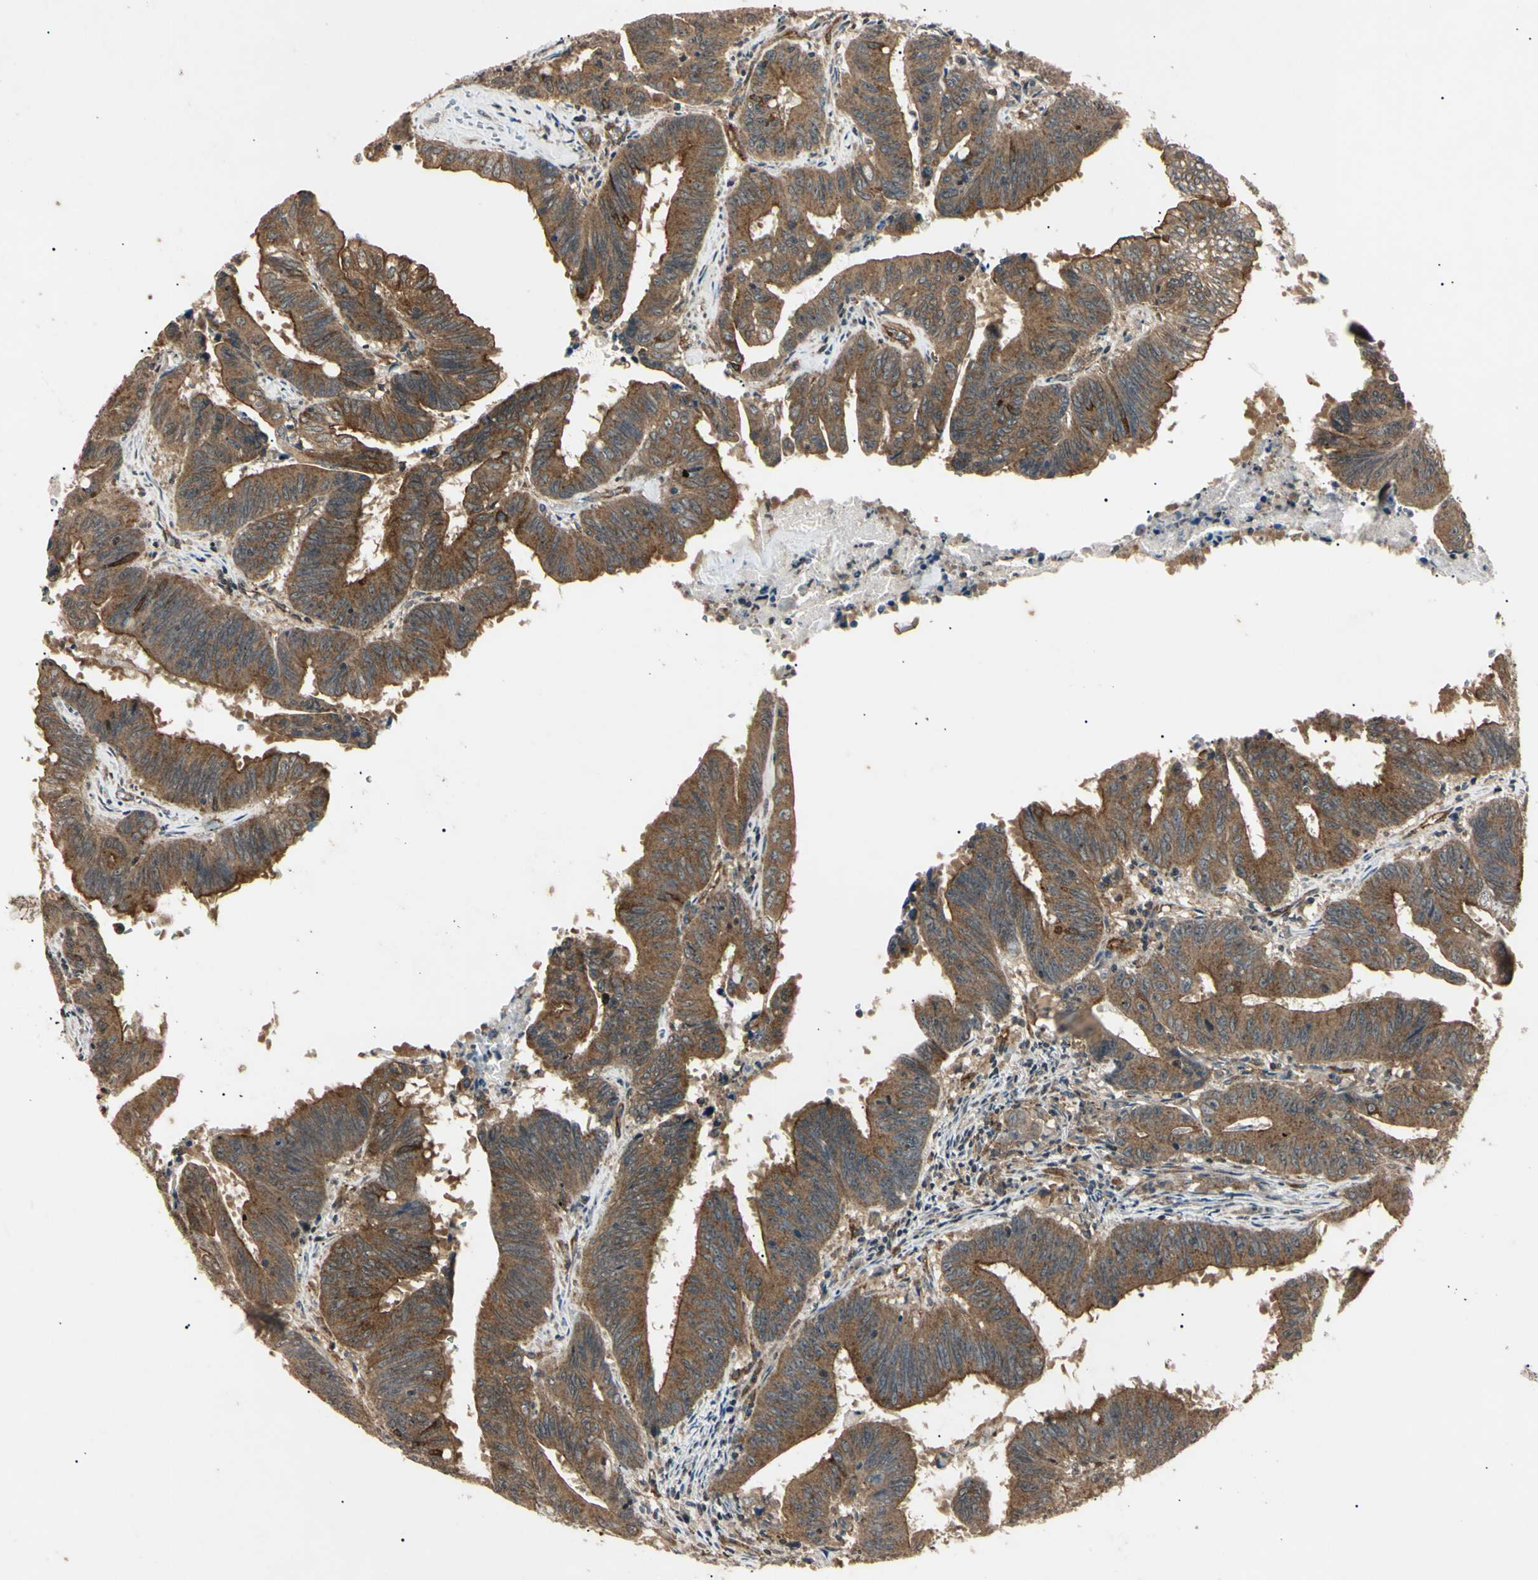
{"staining": {"intensity": "moderate", "quantity": "25%-75%", "location": "cytoplasmic/membranous"}, "tissue": "colorectal cancer", "cell_type": "Tumor cells", "image_type": "cancer", "snomed": [{"axis": "morphology", "description": "Adenocarcinoma, NOS"}, {"axis": "topography", "description": "Colon"}], "caption": "IHC staining of adenocarcinoma (colorectal), which demonstrates medium levels of moderate cytoplasmic/membranous staining in approximately 25%-75% of tumor cells indicating moderate cytoplasmic/membranous protein positivity. The staining was performed using DAB (brown) for protein detection and nuclei were counterstained in hematoxylin (blue).", "gene": "EPN1", "patient": {"sex": "male", "age": 45}}